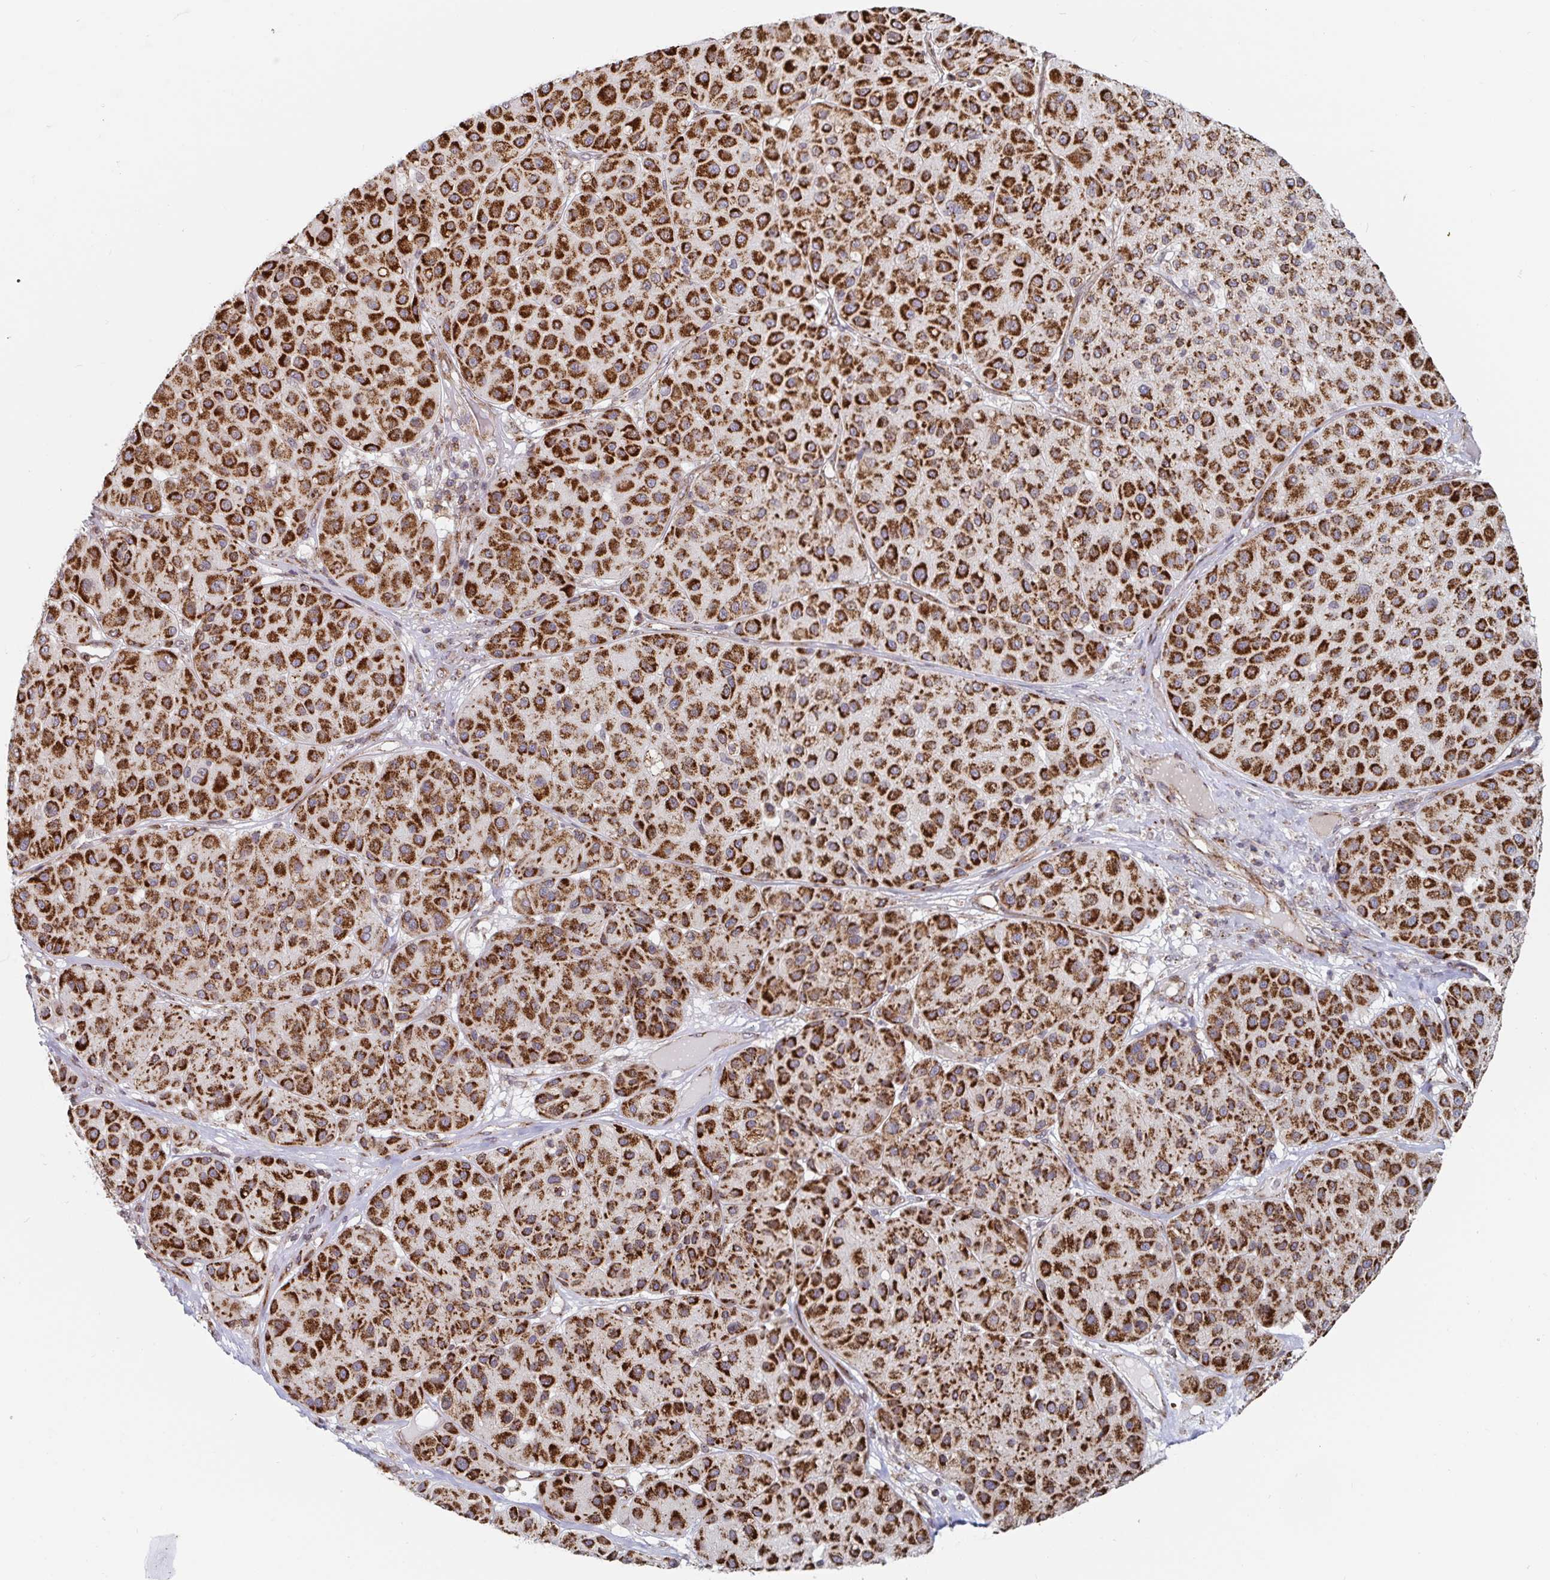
{"staining": {"intensity": "strong", "quantity": ">75%", "location": "cytoplasmic/membranous"}, "tissue": "melanoma", "cell_type": "Tumor cells", "image_type": "cancer", "snomed": [{"axis": "morphology", "description": "Malignant melanoma, Metastatic site"}, {"axis": "topography", "description": "Smooth muscle"}], "caption": "The photomicrograph exhibits immunohistochemical staining of malignant melanoma (metastatic site). There is strong cytoplasmic/membranous expression is appreciated in about >75% of tumor cells. (brown staining indicates protein expression, while blue staining denotes nuclei).", "gene": "STARD8", "patient": {"sex": "male", "age": 41}}